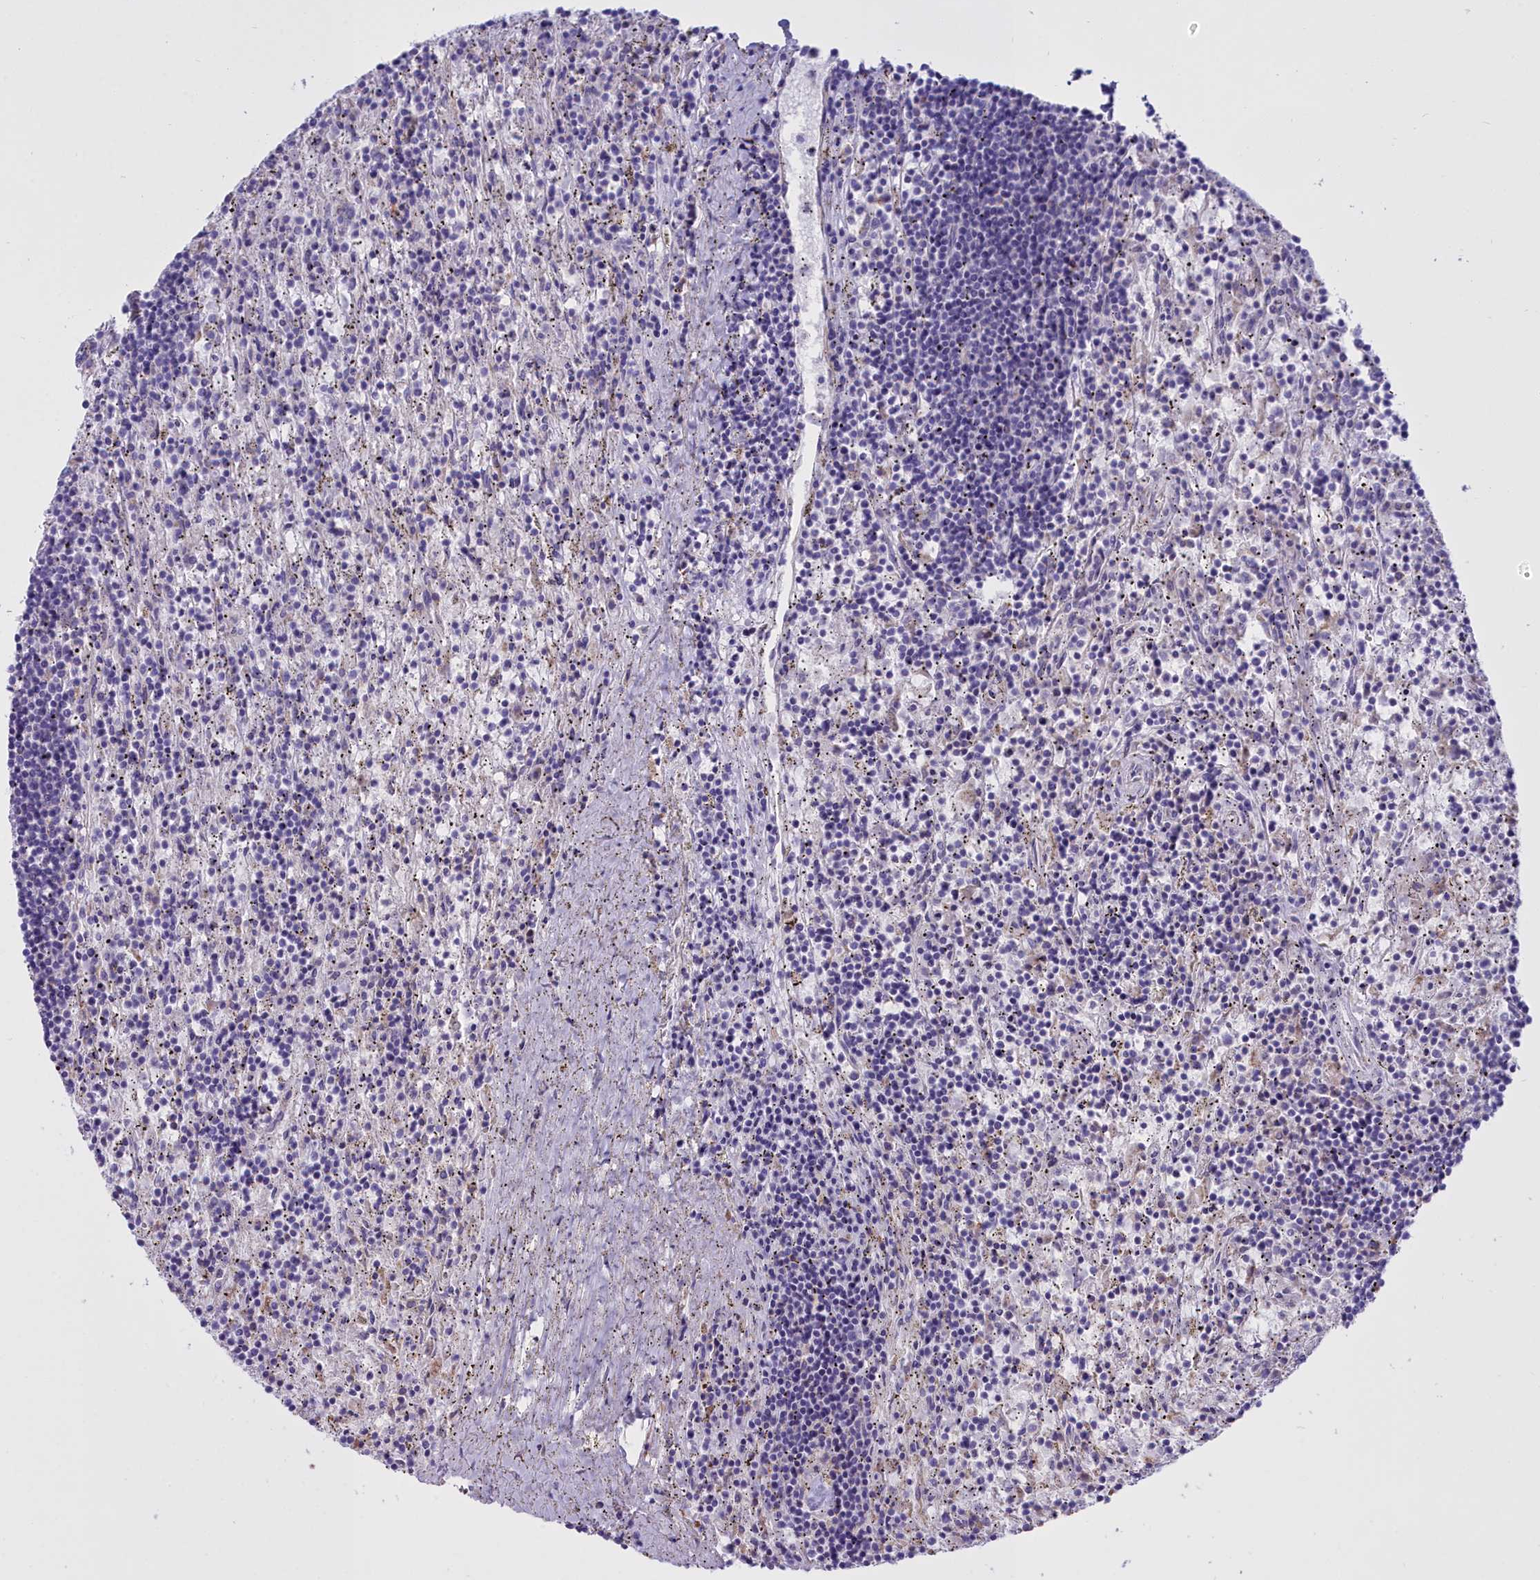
{"staining": {"intensity": "negative", "quantity": "none", "location": "none"}, "tissue": "lymphoma", "cell_type": "Tumor cells", "image_type": "cancer", "snomed": [{"axis": "morphology", "description": "Malignant lymphoma, non-Hodgkin's type, Low grade"}, {"axis": "topography", "description": "Spleen"}], "caption": "Immunohistochemistry (IHC) image of neoplastic tissue: human lymphoma stained with DAB (3,3'-diaminobenzidine) demonstrates no significant protein expression in tumor cells.", "gene": "CD5", "patient": {"sex": "male", "age": 76}}